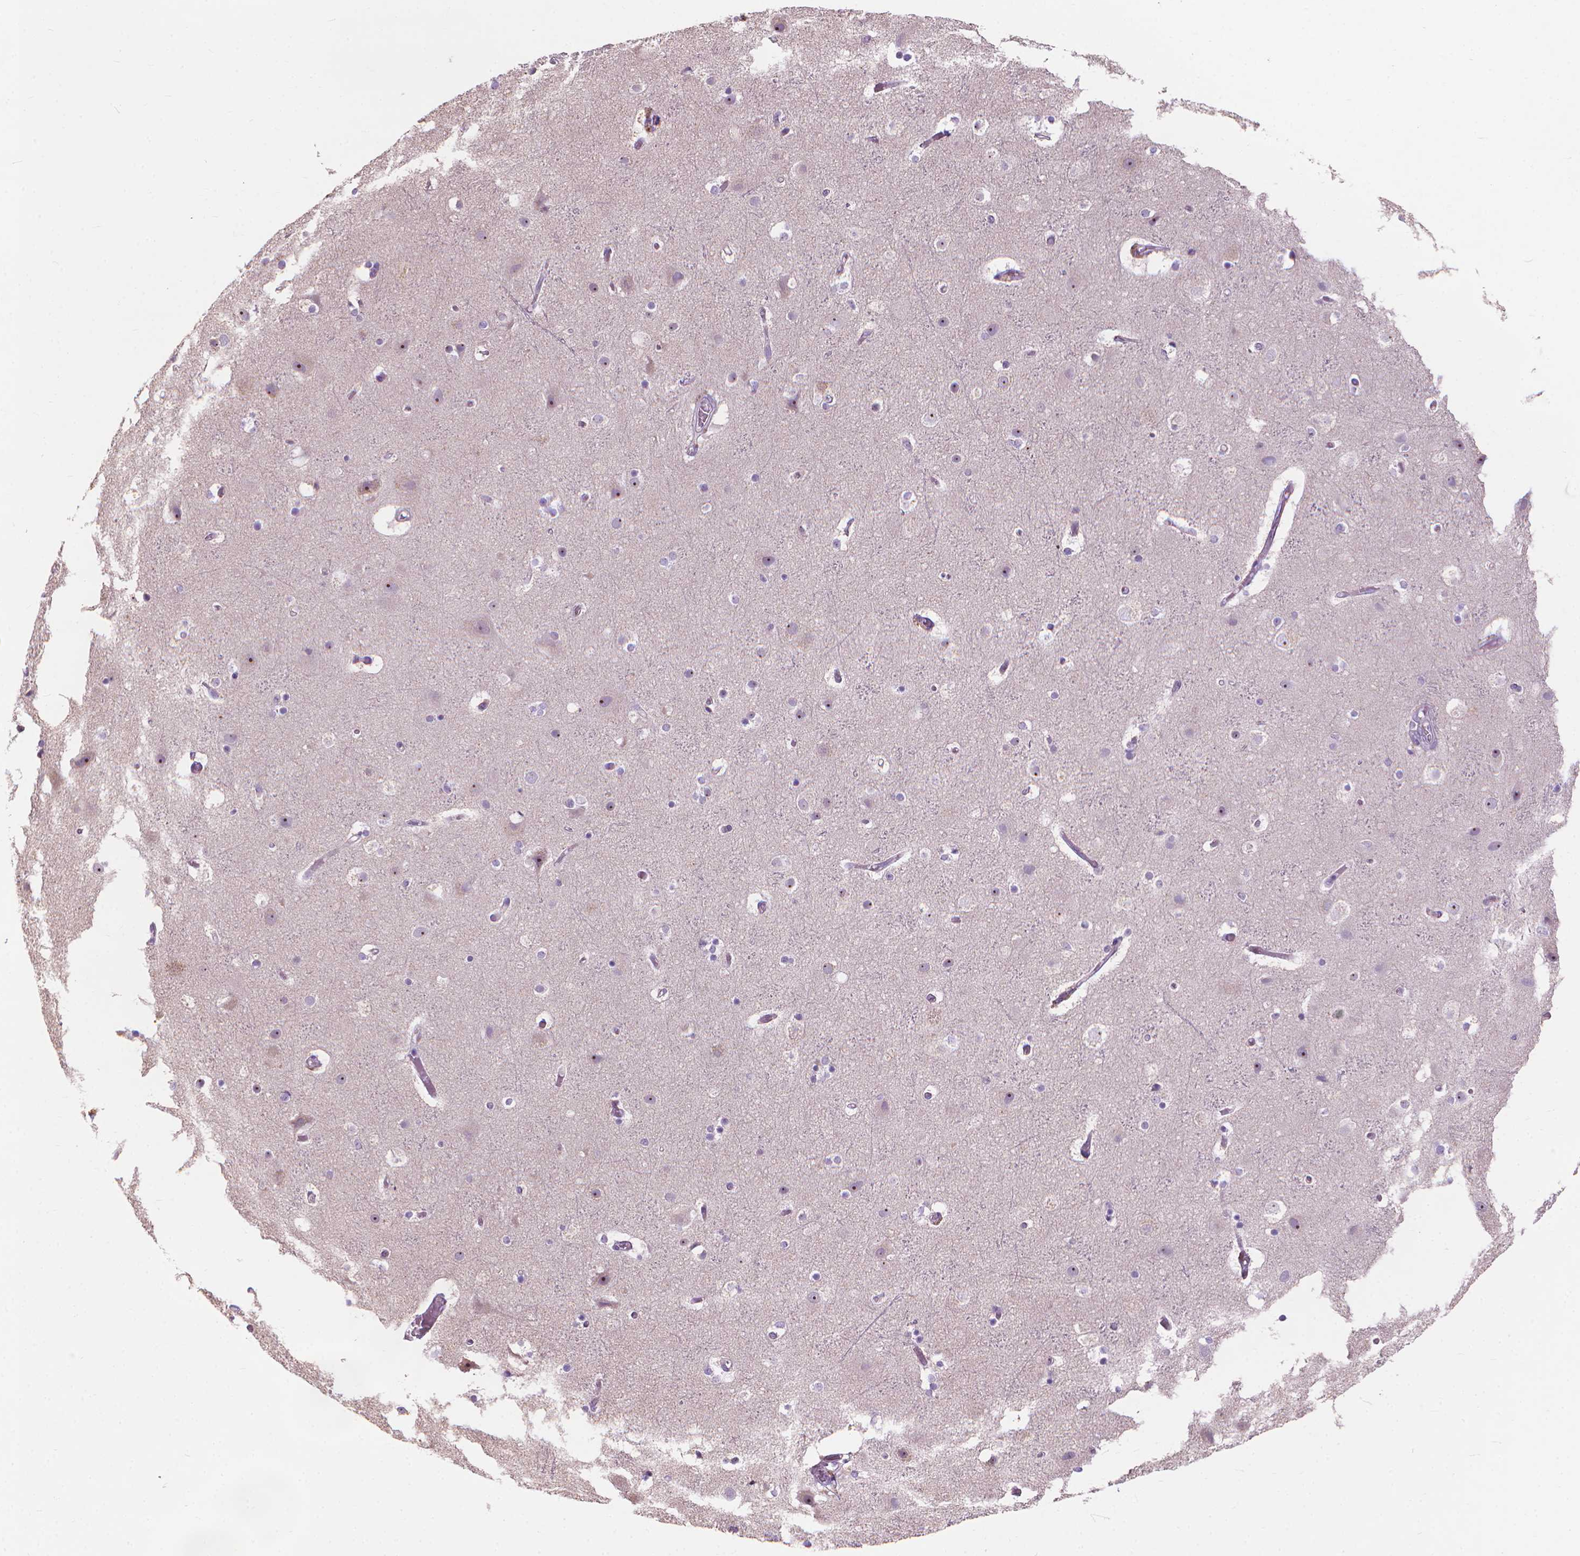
{"staining": {"intensity": "negative", "quantity": "none", "location": "none"}, "tissue": "cerebral cortex", "cell_type": "Endothelial cells", "image_type": "normal", "snomed": [{"axis": "morphology", "description": "Normal tissue, NOS"}, {"axis": "topography", "description": "Cerebral cortex"}], "caption": "An immunohistochemistry image of unremarkable cerebral cortex is shown. There is no staining in endothelial cells of cerebral cortex. Nuclei are stained in blue.", "gene": "GPRC5A", "patient": {"sex": "female", "age": 52}}